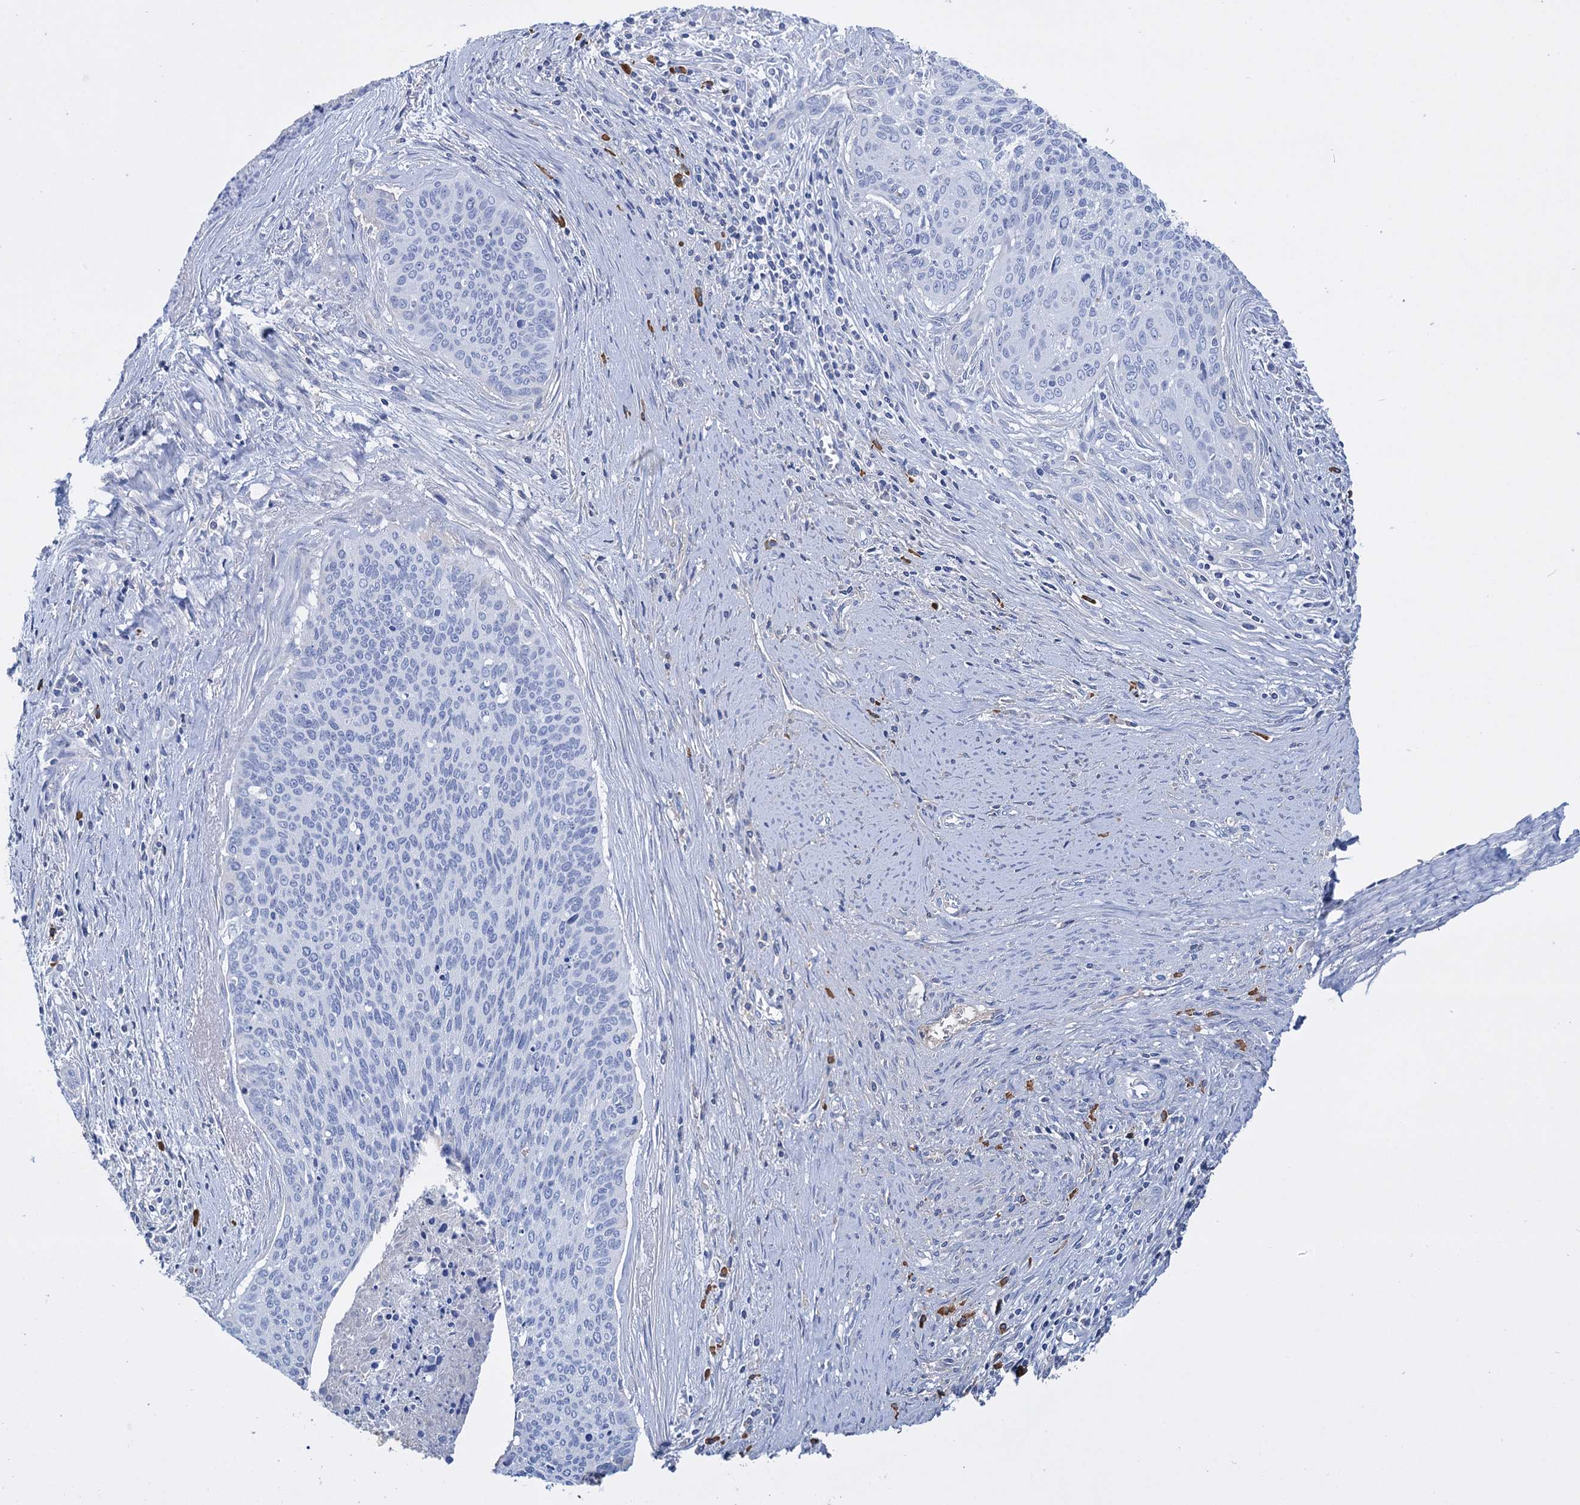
{"staining": {"intensity": "negative", "quantity": "none", "location": "none"}, "tissue": "cervical cancer", "cell_type": "Tumor cells", "image_type": "cancer", "snomed": [{"axis": "morphology", "description": "Squamous cell carcinoma, NOS"}, {"axis": "topography", "description": "Cervix"}], "caption": "Immunohistochemistry (IHC) of cervical cancer (squamous cell carcinoma) demonstrates no staining in tumor cells.", "gene": "FBXW12", "patient": {"sex": "female", "age": 55}}